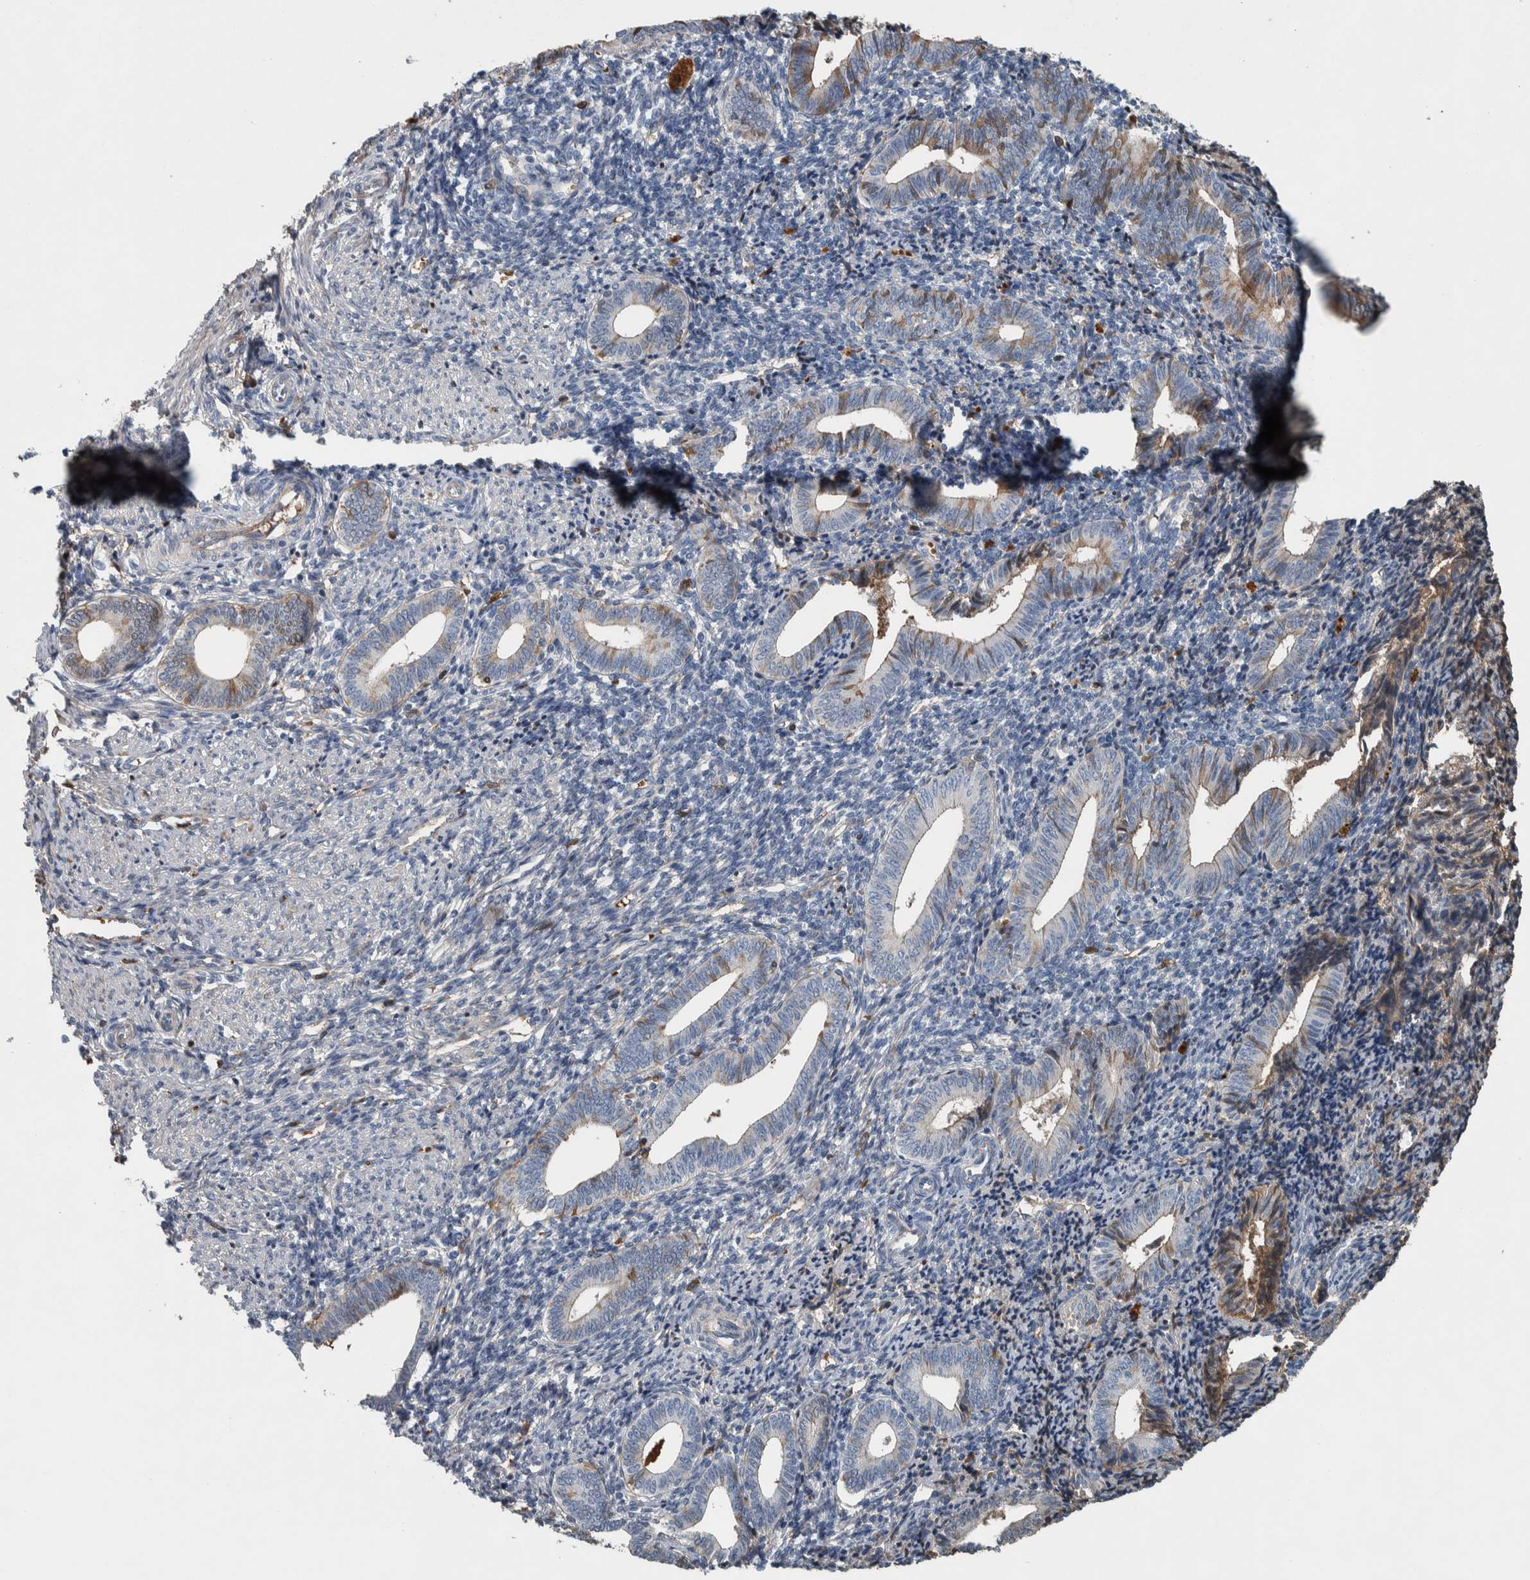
{"staining": {"intensity": "moderate", "quantity": "<25%", "location": "cytoplasmic/membranous"}, "tissue": "endometrium", "cell_type": "Cells in endometrial stroma", "image_type": "normal", "snomed": [{"axis": "morphology", "description": "Normal tissue, NOS"}, {"axis": "topography", "description": "Uterus"}, {"axis": "topography", "description": "Endometrium"}], "caption": "Moderate cytoplasmic/membranous expression is present in approximately <25% of cells in endometrial stroma in normal endometrium.", "gene": "SERPINC1", "patient": {"sex": "female", "age": 33}}